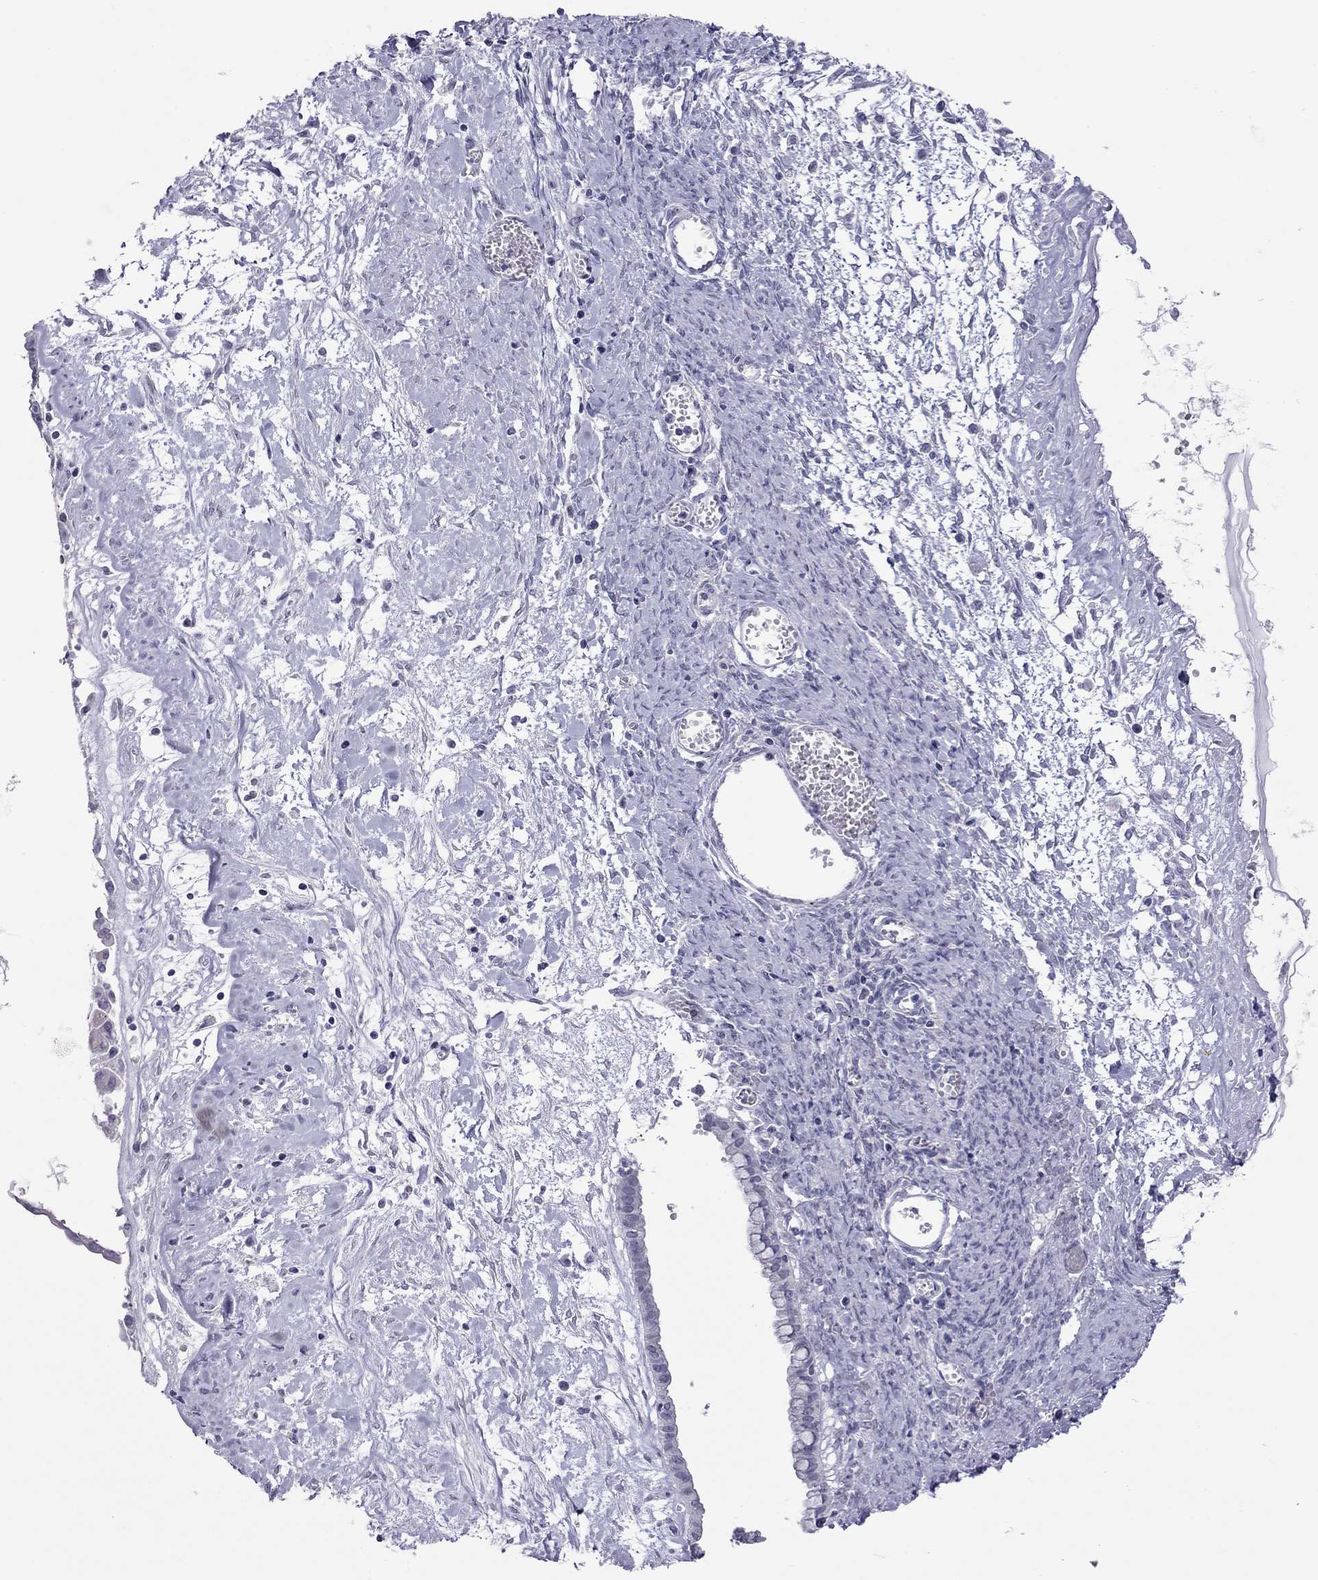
{"staining": {"intensity": "negative", "quantity": "none", "location": "none"}, "tissue": "ovarian cancer", "cell_type": "Tumor cells", "image_type": "cancer", "snomed": [{"axis": "morphology", "description": "Cystadenocarcinoma, mucinous, NOS"}, {"axis": "topography", "description": "Ovary"}], "caption": "A high-resolution histopathology image shows IHC staining of ovarian cancer (mucinous cystadenocarcinoma), which exhibits no significant positivity in tumor cells. (IHC, brightfield microscopy, high magnification).", "gene": "CHRNB3", "patient": {"sex": "female", "age": 67}}